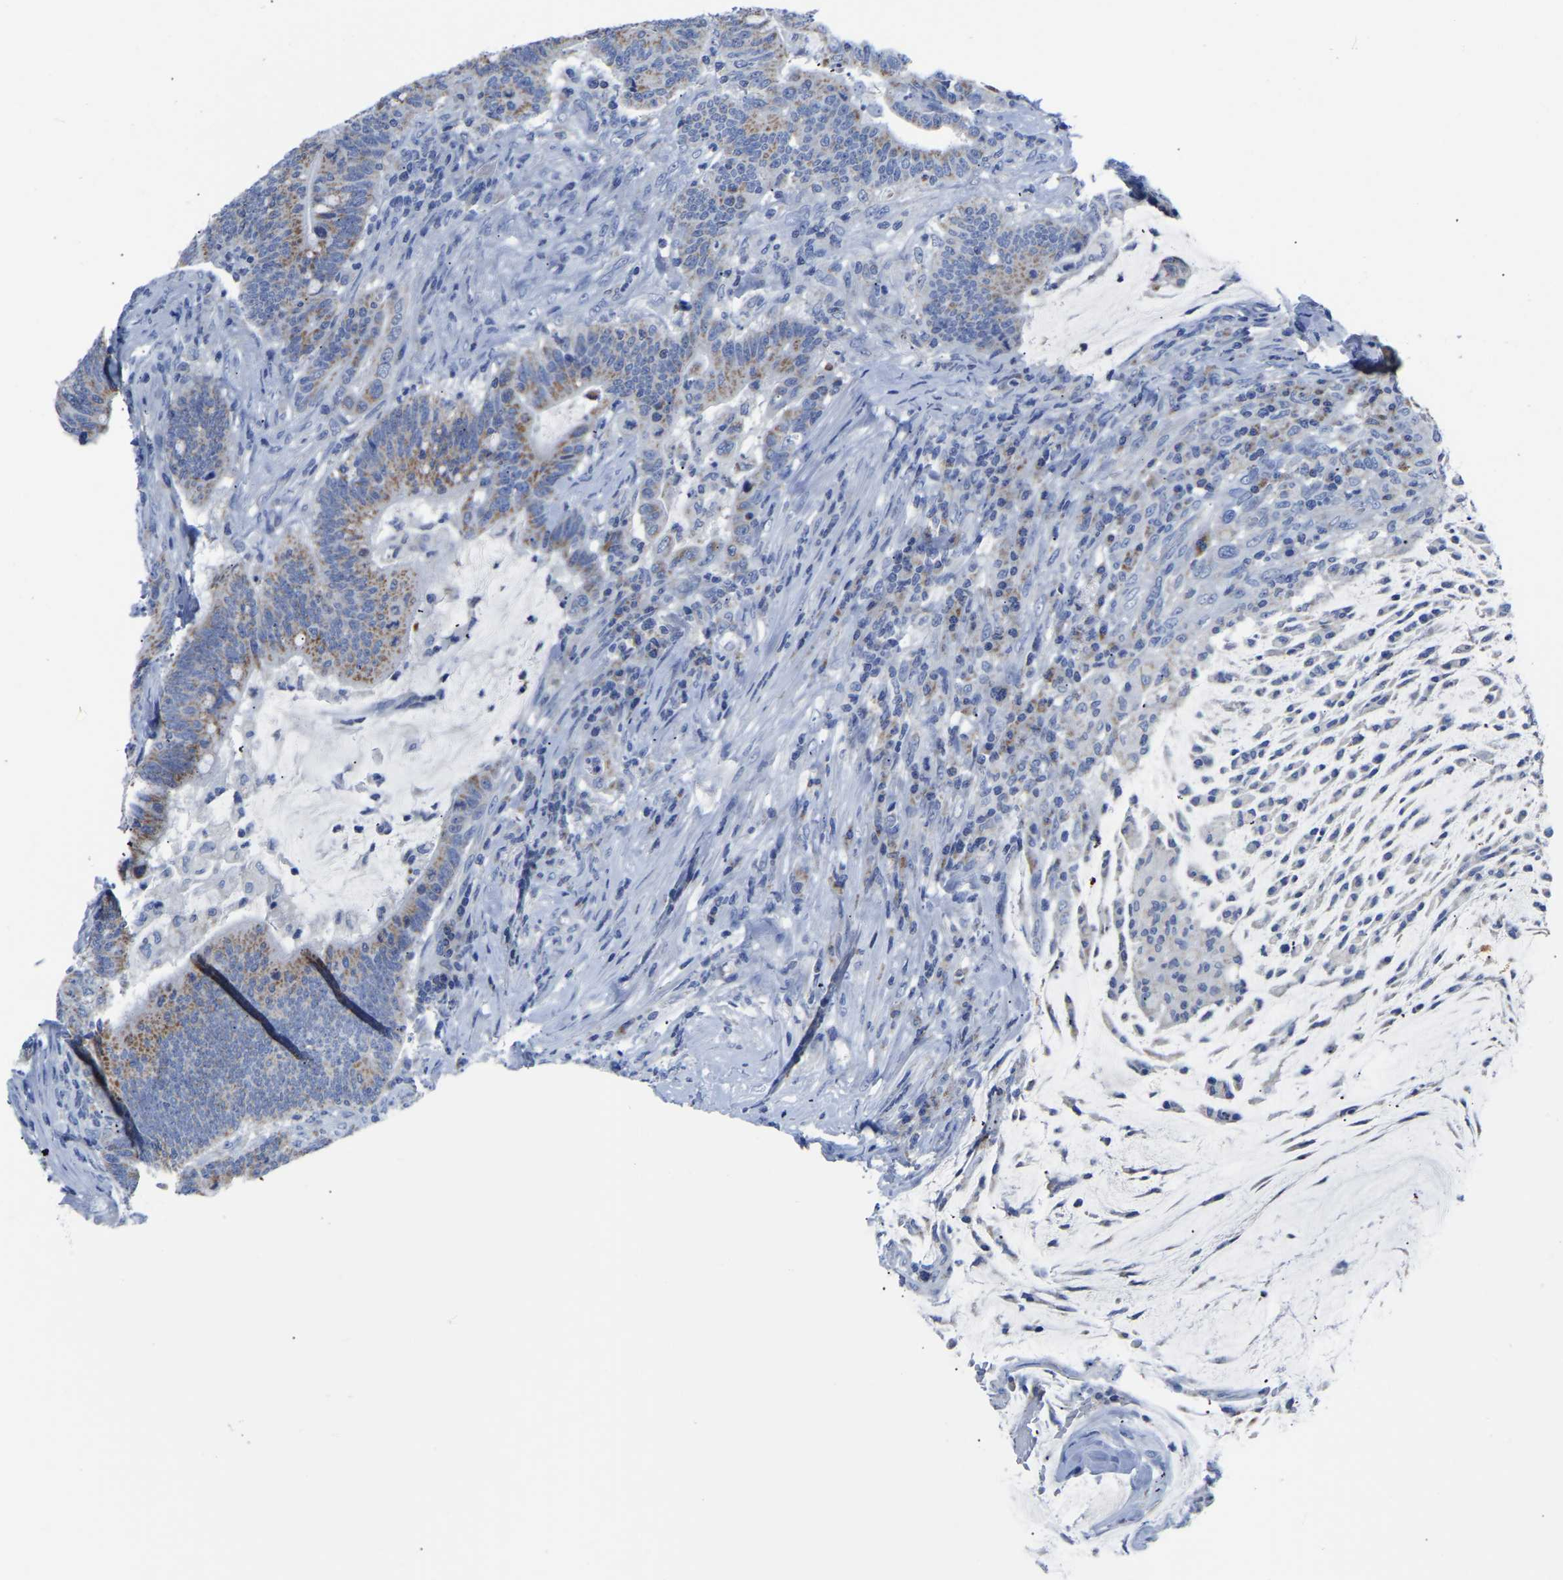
{"staining": {"intensity": "moderate", "quantity": ">75%", "location": "cytoplasmic/membranous"}, "tissue": "colorectal cancer", "cell_type": "Tumor cells", "image_type": "cancer", "snomed": [{"axis": "morphology", "description": "Normal tissue, NOS"}, {"axis": "morphology", "description": "Adenocarcinoma, NOS"}, {"axis": "topography", "description": "Colon"}], "caption": "Colorectal adenocarcinoma tissue reveals moderate cytoplasmic/membranous expression in about >75% of tumor cells, visualized by immunohistochemistry. The staining is performed using DAB (3,3'-diaminobenzidine) brown chromogen to label protein expression. The nuclei are counter-stained blue using hematoxylin.", "gene": "ETFA", "patient": {"sex": "female", "age": 66}}